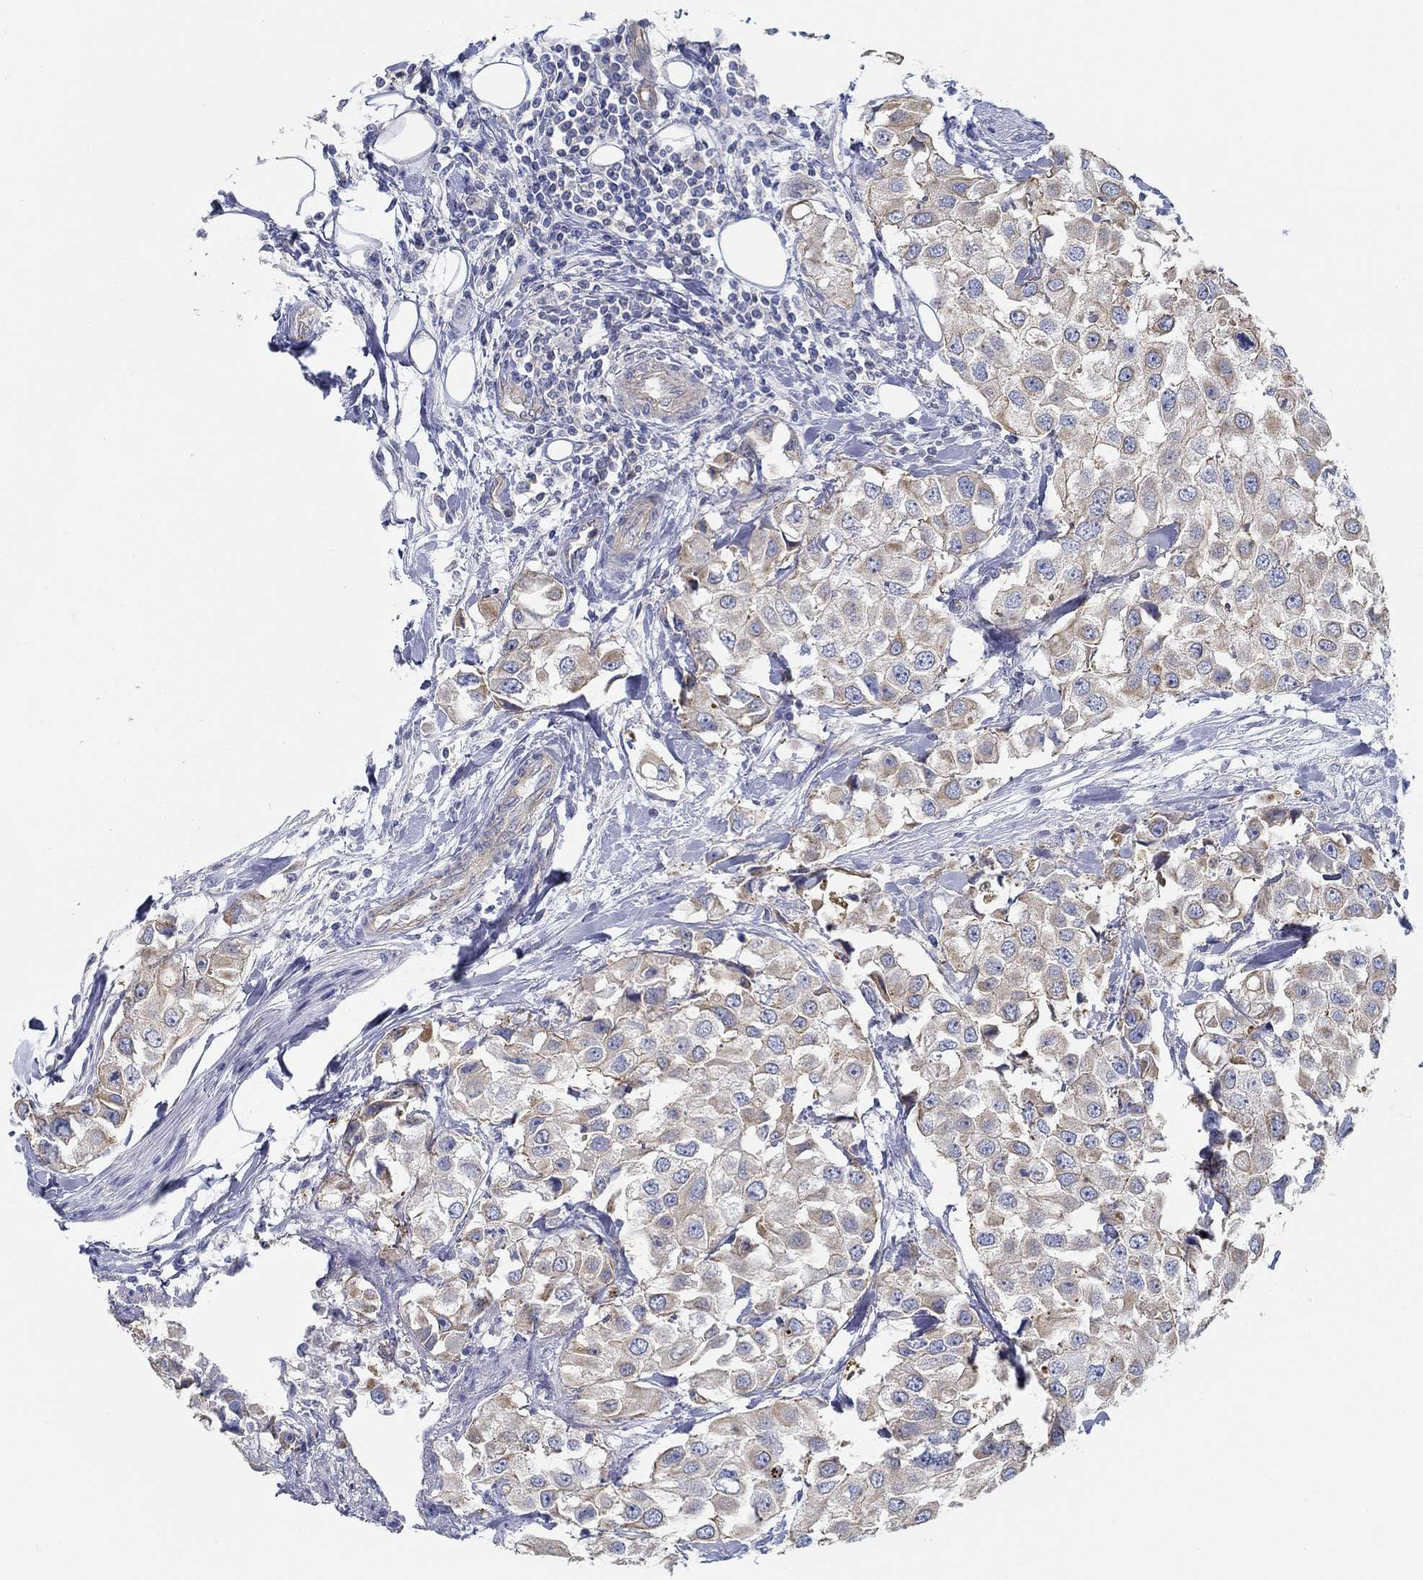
{"staining": {"intensity": "moderate", "quantity": "25%-75%", "location": "cytoplasmic/membranous"}, "tissue": "urothelial cancer", "cell_type": "Tumor cells", "image_type": "cancer", "snomed": [{"axis": "morphology", "description": "Urothelial carcinoma, High grade"}, {"axis": "topography", "description": "Urinary bladder"}], "caption": "IHC of human high-grade urothelial carcinoma displays medium levels of moderate cytoplasmic/membranous positivity in approximately 25%-75% of tumor cells. The protein of interest is stained brown, and the nuclei are stained in blue (DAB IHC with brightfield microscopy, high magnification).", "gene": "BBOF1", "patient": {"sex": "female", "age": 64}}